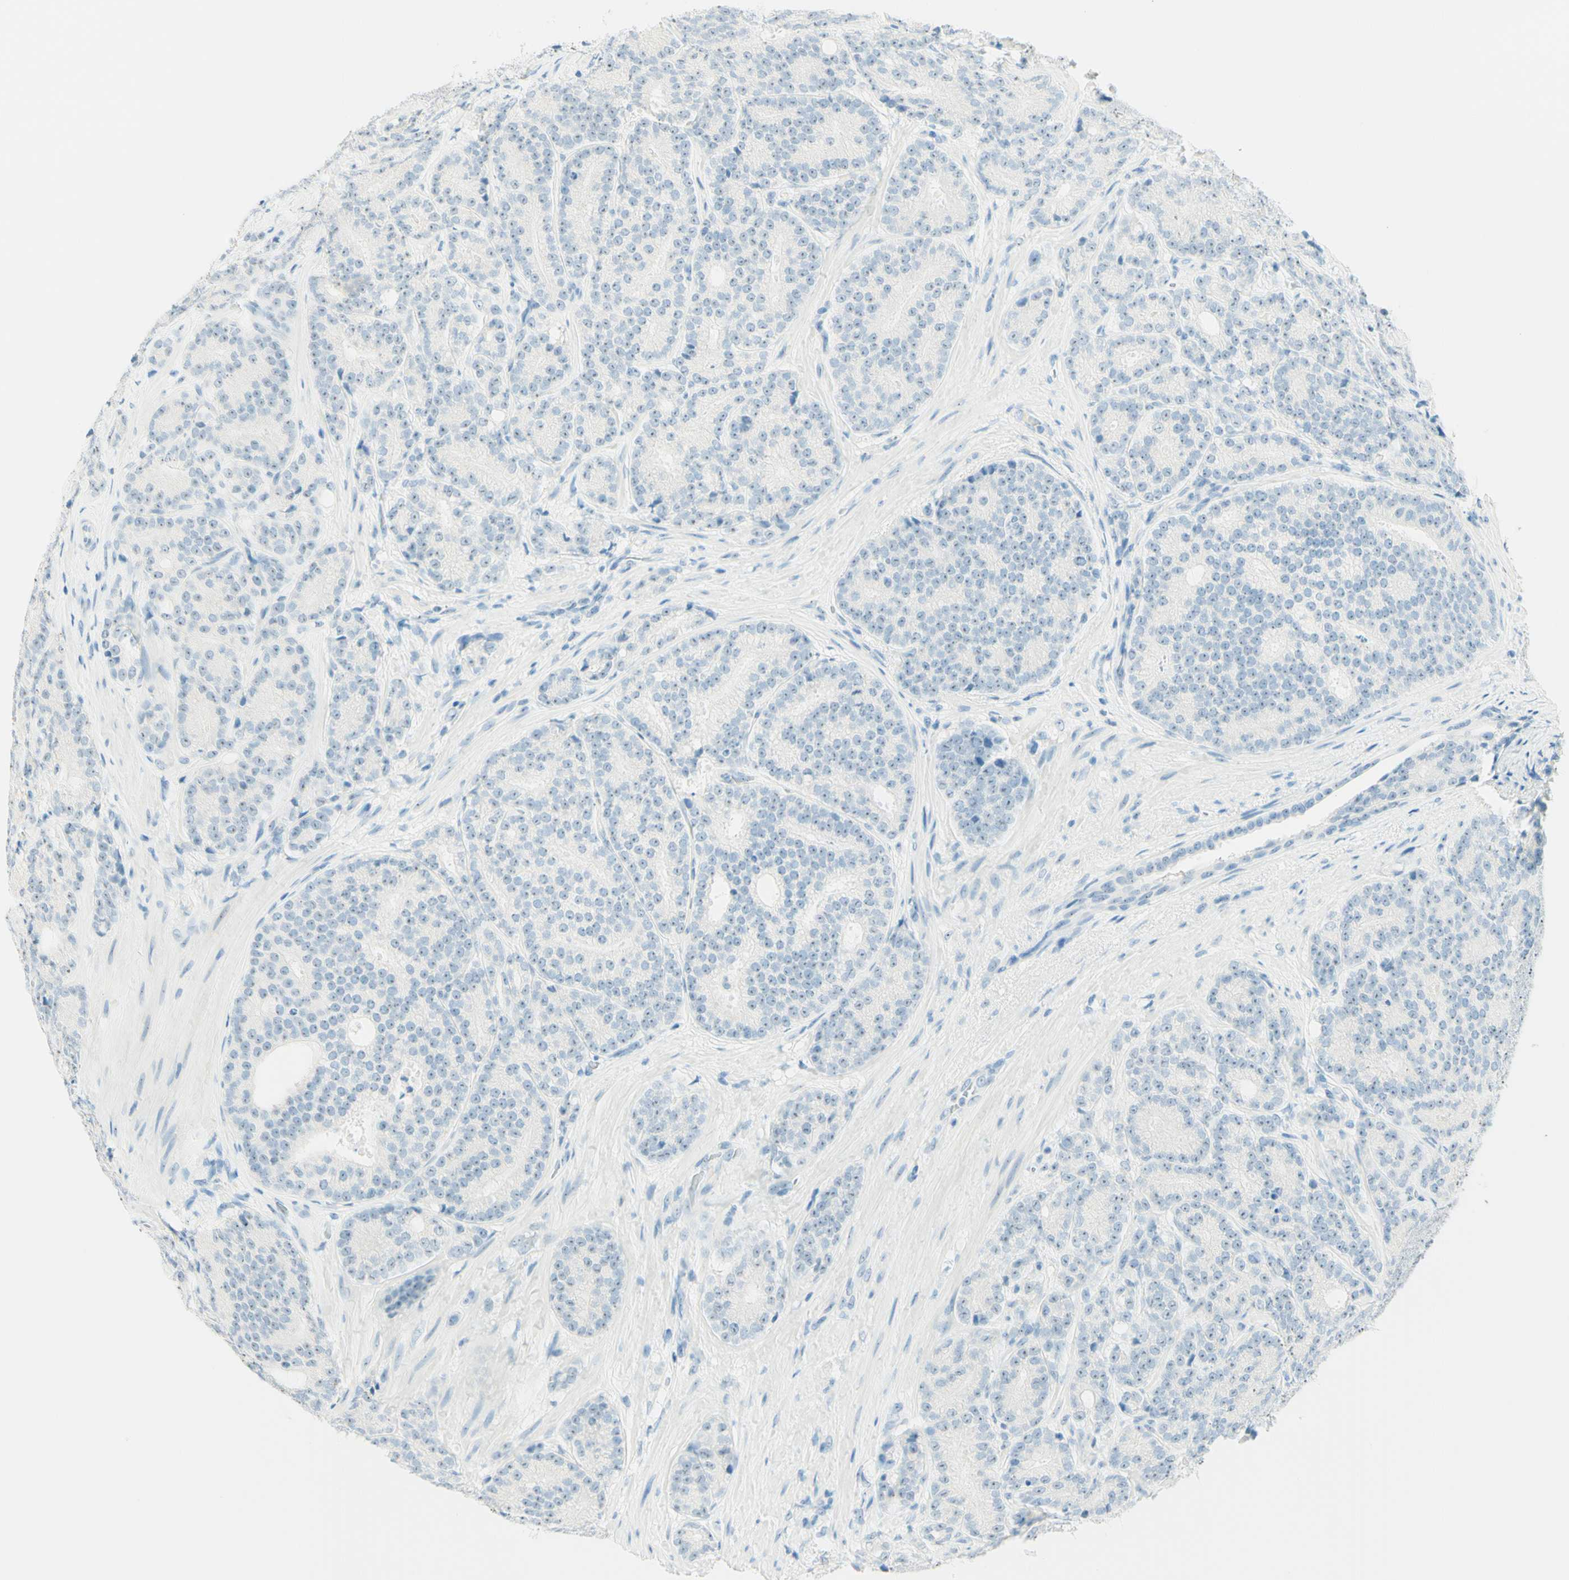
{"staining": {"intensity": "negative", "quantity": "none", "location": "none"}, "tissue": "prostate cancer", "cell_type": "Tumor cells", "image_type": "cancer", "snomed": [{"axis": "morphology", "description": "Adenocarcinoma, High grade"}, {"axis": "topography", "description": "Prostate"}], "caption": "Immunohistochemistry (IHC) image of neoplastic tissue: adenocarcinoma (high-grade) (prostate) stained with DAB displays no significant protein positivity in tumor cells. Nuclei are stained in blue.", "gene": "FMR1NB", "patient": {"sex": "male", "age": 61}}